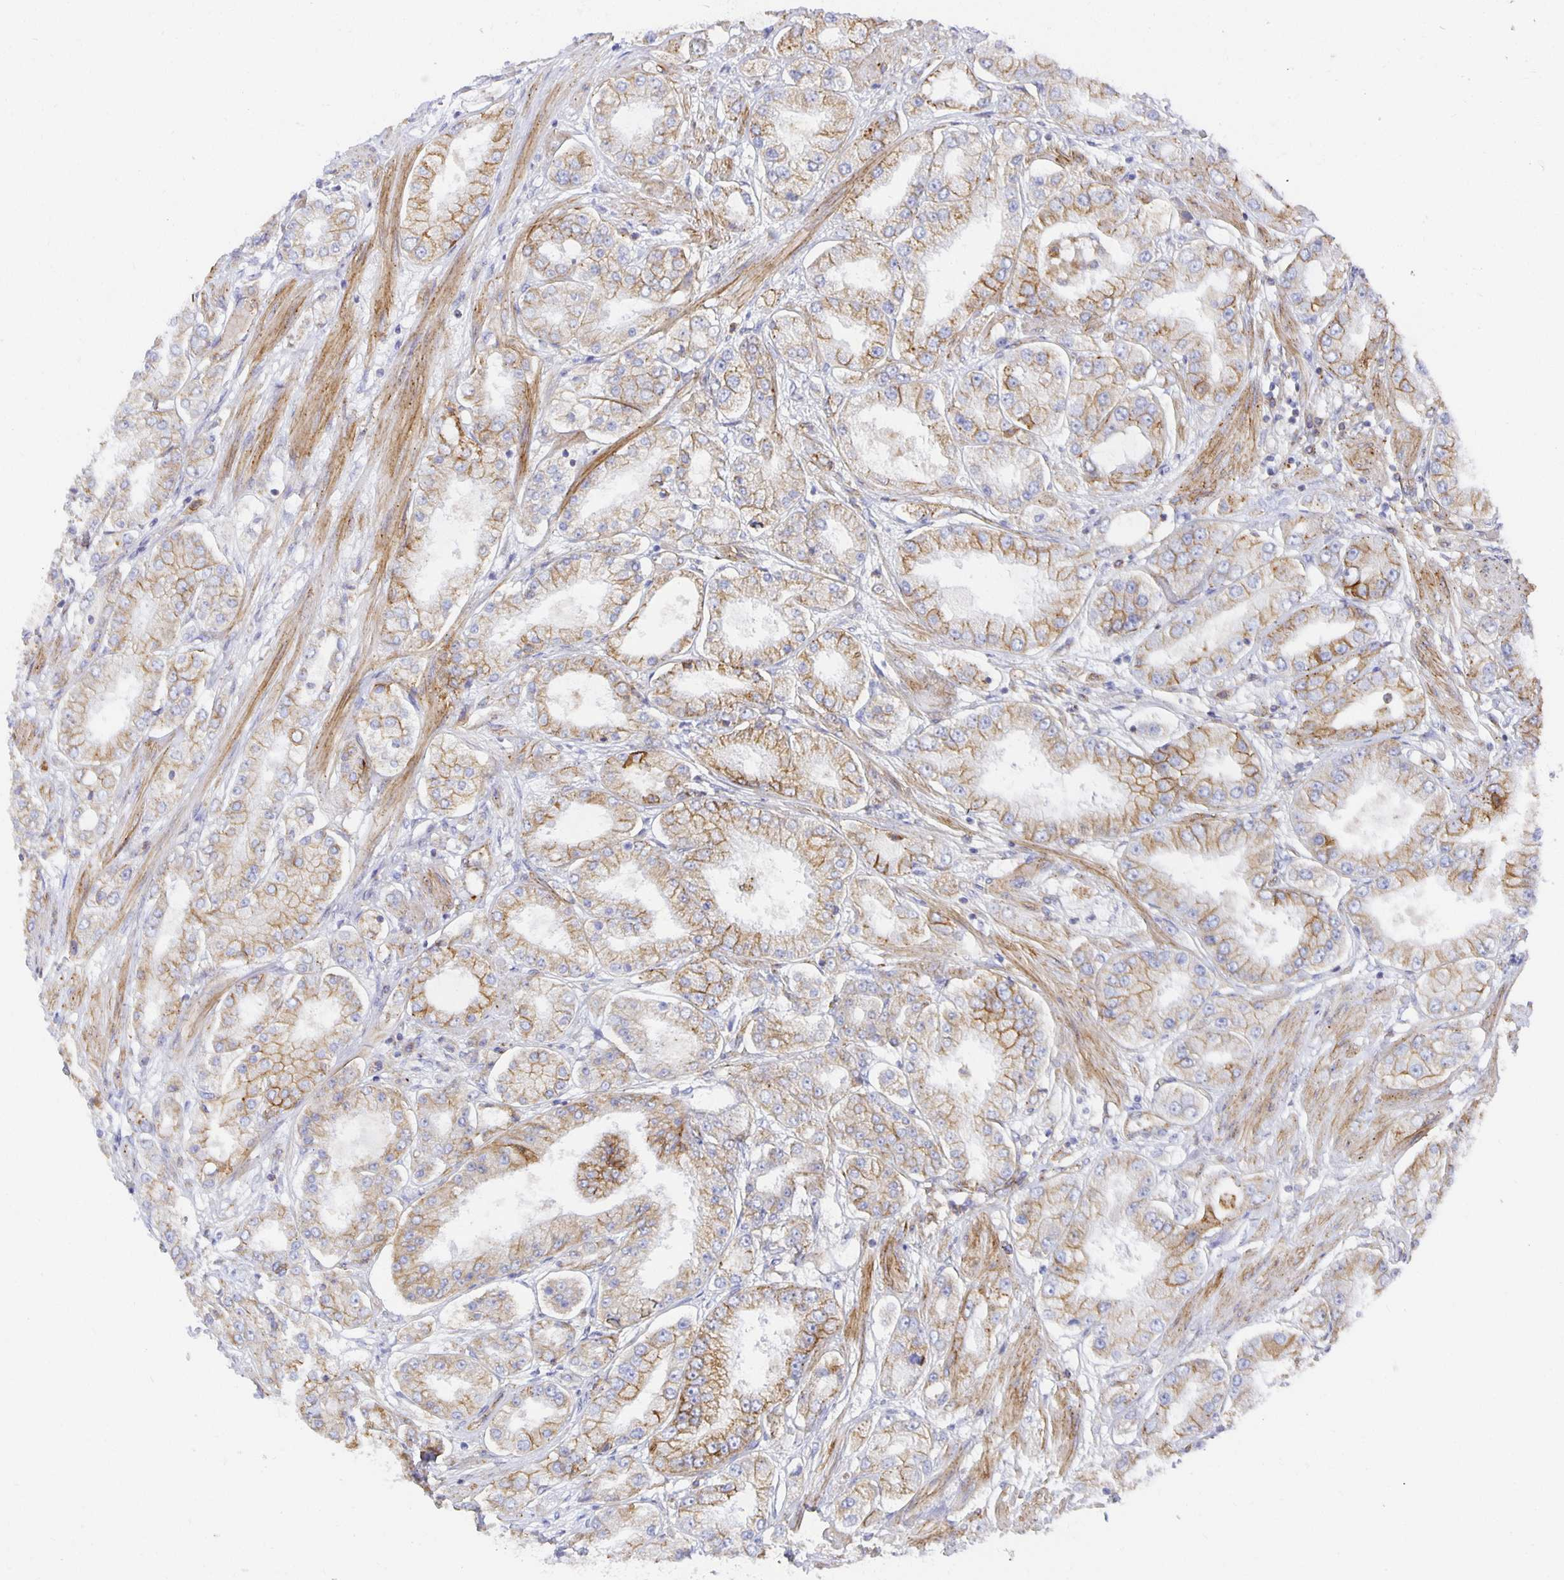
{"staining": {"intensity": "moderate", "quantity": "25%-75%", "location": "cytoplasmic/membranous"}, "tissue": "prostate cancer", "cell_type": "Tumor cells", "image_type": "cancer", "snomed": [{"axis": "morphology", "description": "Adenocarcinoma, High grade"}, {"axis": "topography", "description": "Prostate"}], "caption": "Prostate cancer (adenocarcinoma (high-grade)) stained for a protein reveals moderate cytoplasmic/membranous positivity in tumor cells.", "gene": "TAAR1", "patient": {"sex": "male", "age": 69}}